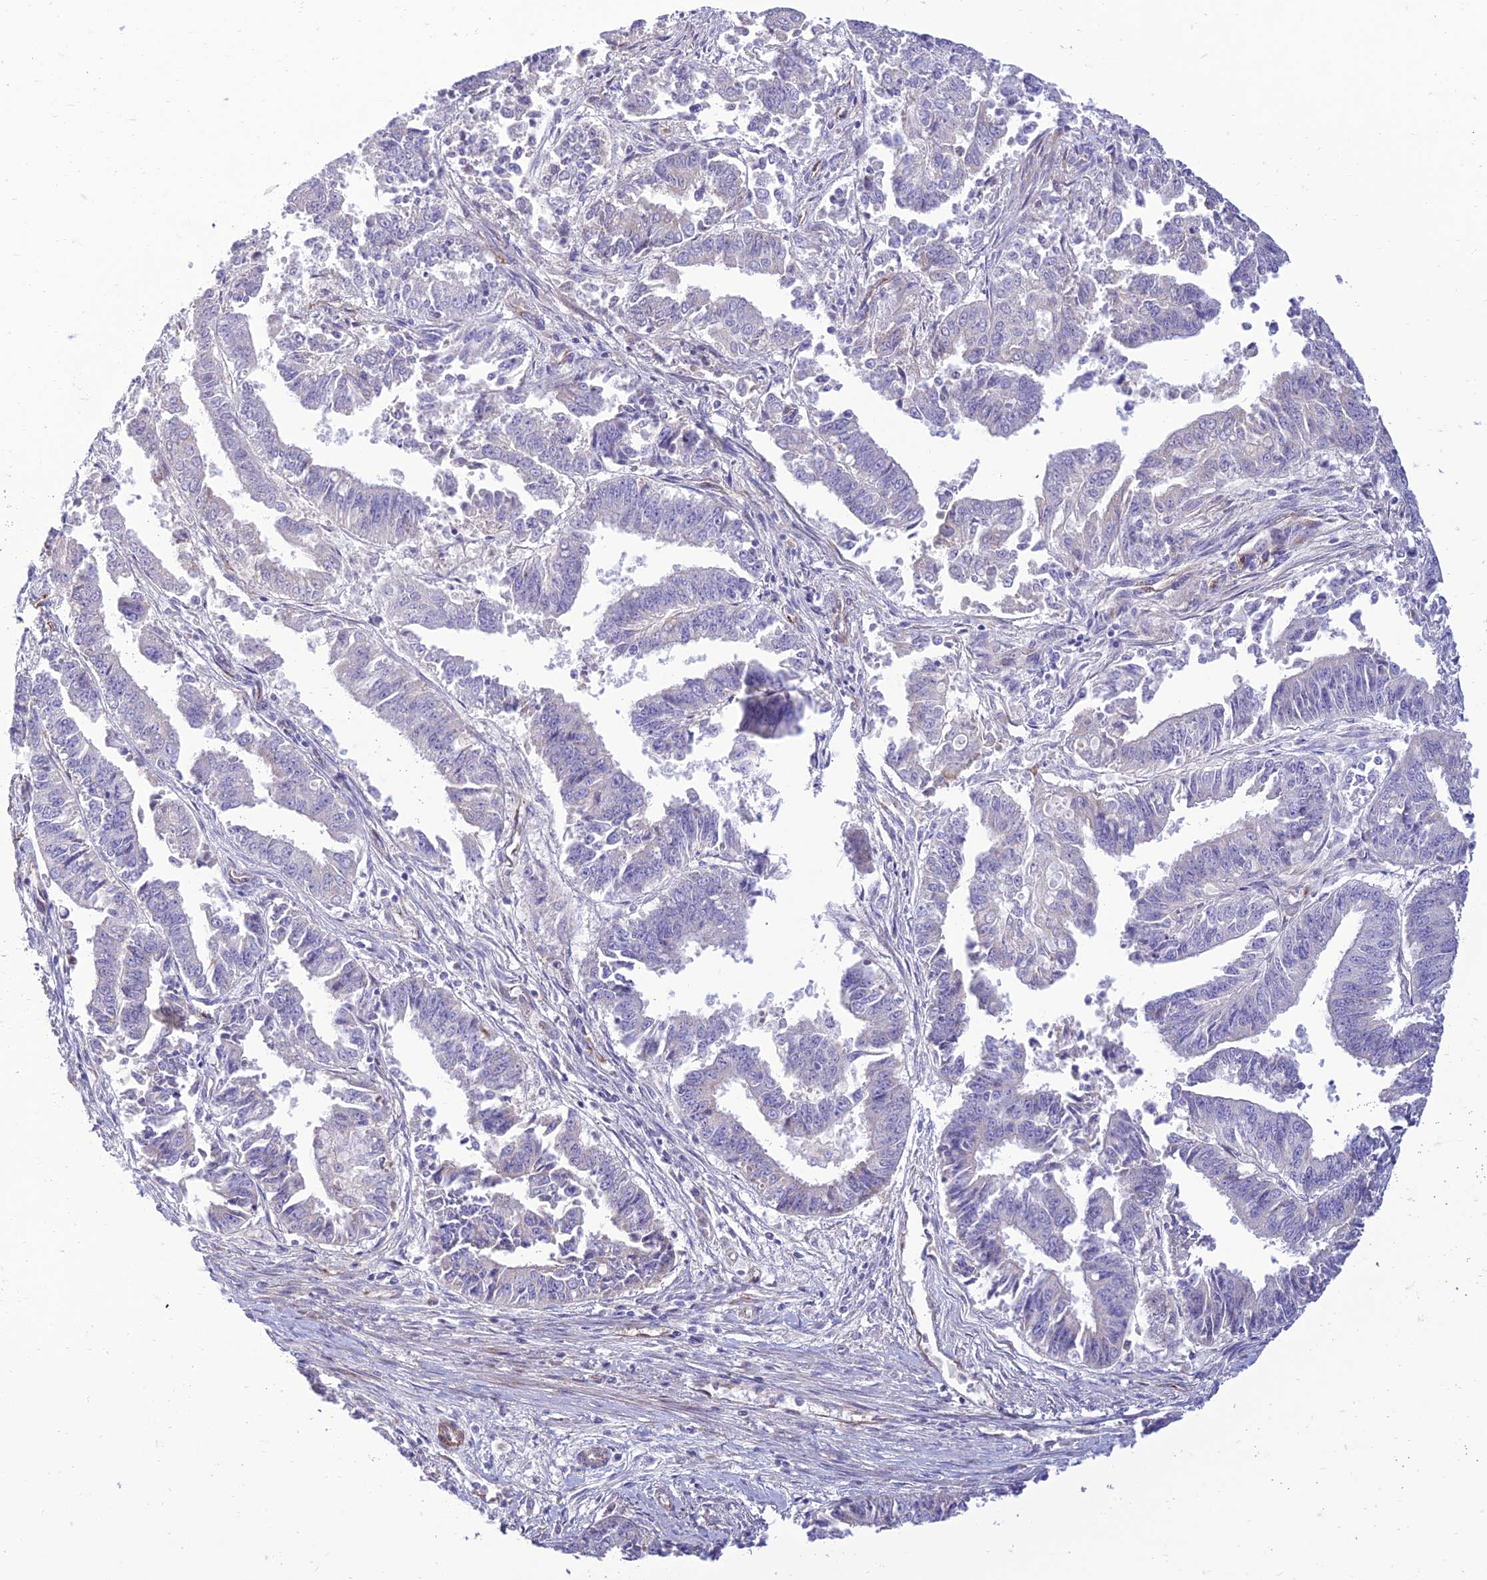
{"staining": {"intensity": "negative", "quantity": "none", "location": "none"}, "tissue": "endometrial cancer", "cell_type": "Tumor cells", "image_type": "cancer", "snomed": [{"axis": "morphology", "description": "Adenocarcinoma, NOS"}, {"axis": "topography", "description": "Endometrium"}], "caption": "The image exhibits no staining of tumor cells in endometrial adenocarcinoma. (DAB (3,3'-diaminobenzidine) IHC, high magnification).", "gene": "SEL1L3", "patient": {"sex": "female", "age": 73}}